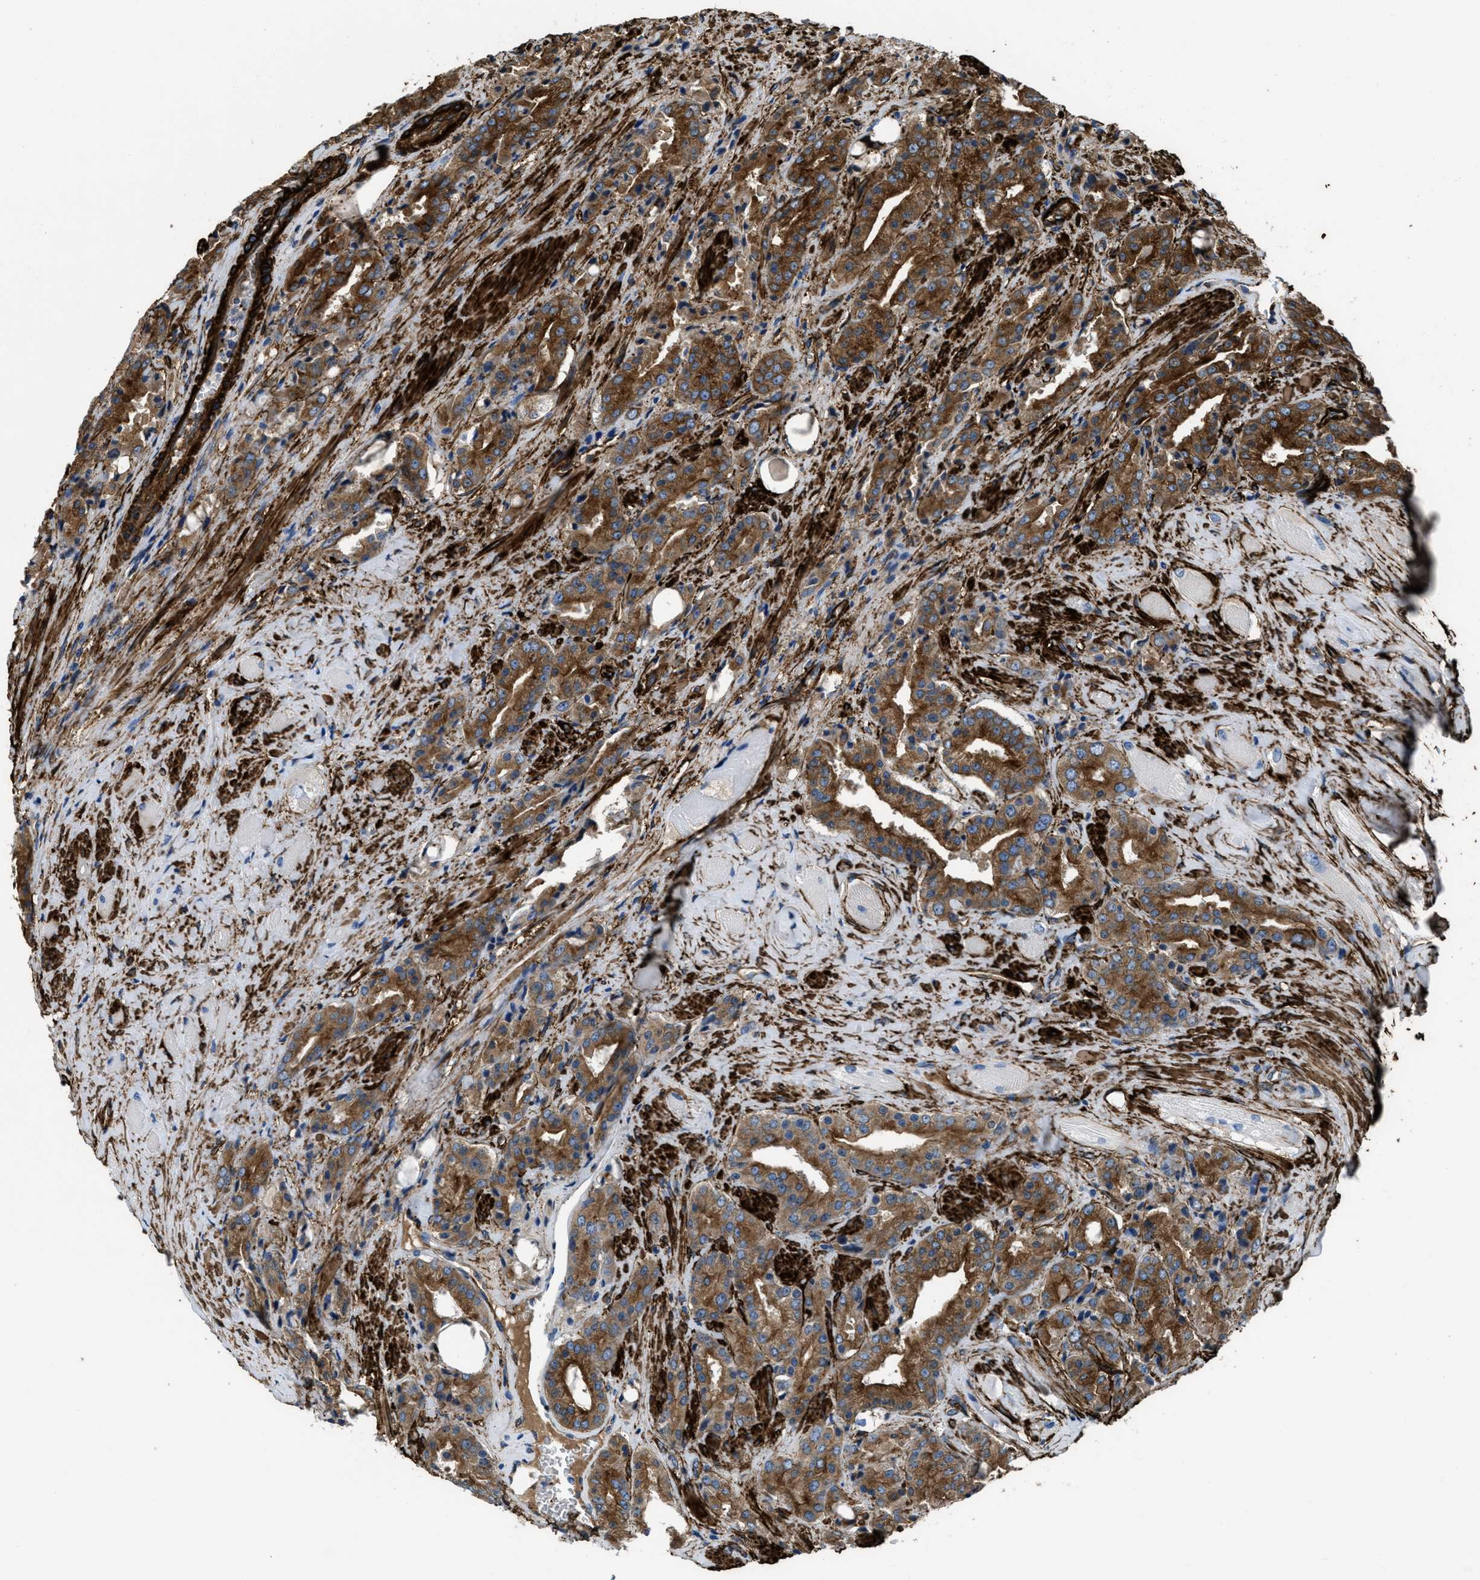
{"staining": {"intensity": "strong", "quantity": ">75%", "location": "cytoplasmic/membranous"}, "tissue": "prostate cancer", "cell_type": "Tumor cells", "image_type": "cancer", "snomed": [{"axis": "morphology", "description": "Adenocarcinoma, High grade"}, {"axis": "topography", "description": "Prostate"}], "caption": "A photomicrograph of prostate adenocarcinoma (high-grade) stained for a protein exhibits strong cytoplasmic/membranous brown staining in tumor cells.", "gene": "CALD1", "patient": {"sex": "male", "age": 71}}